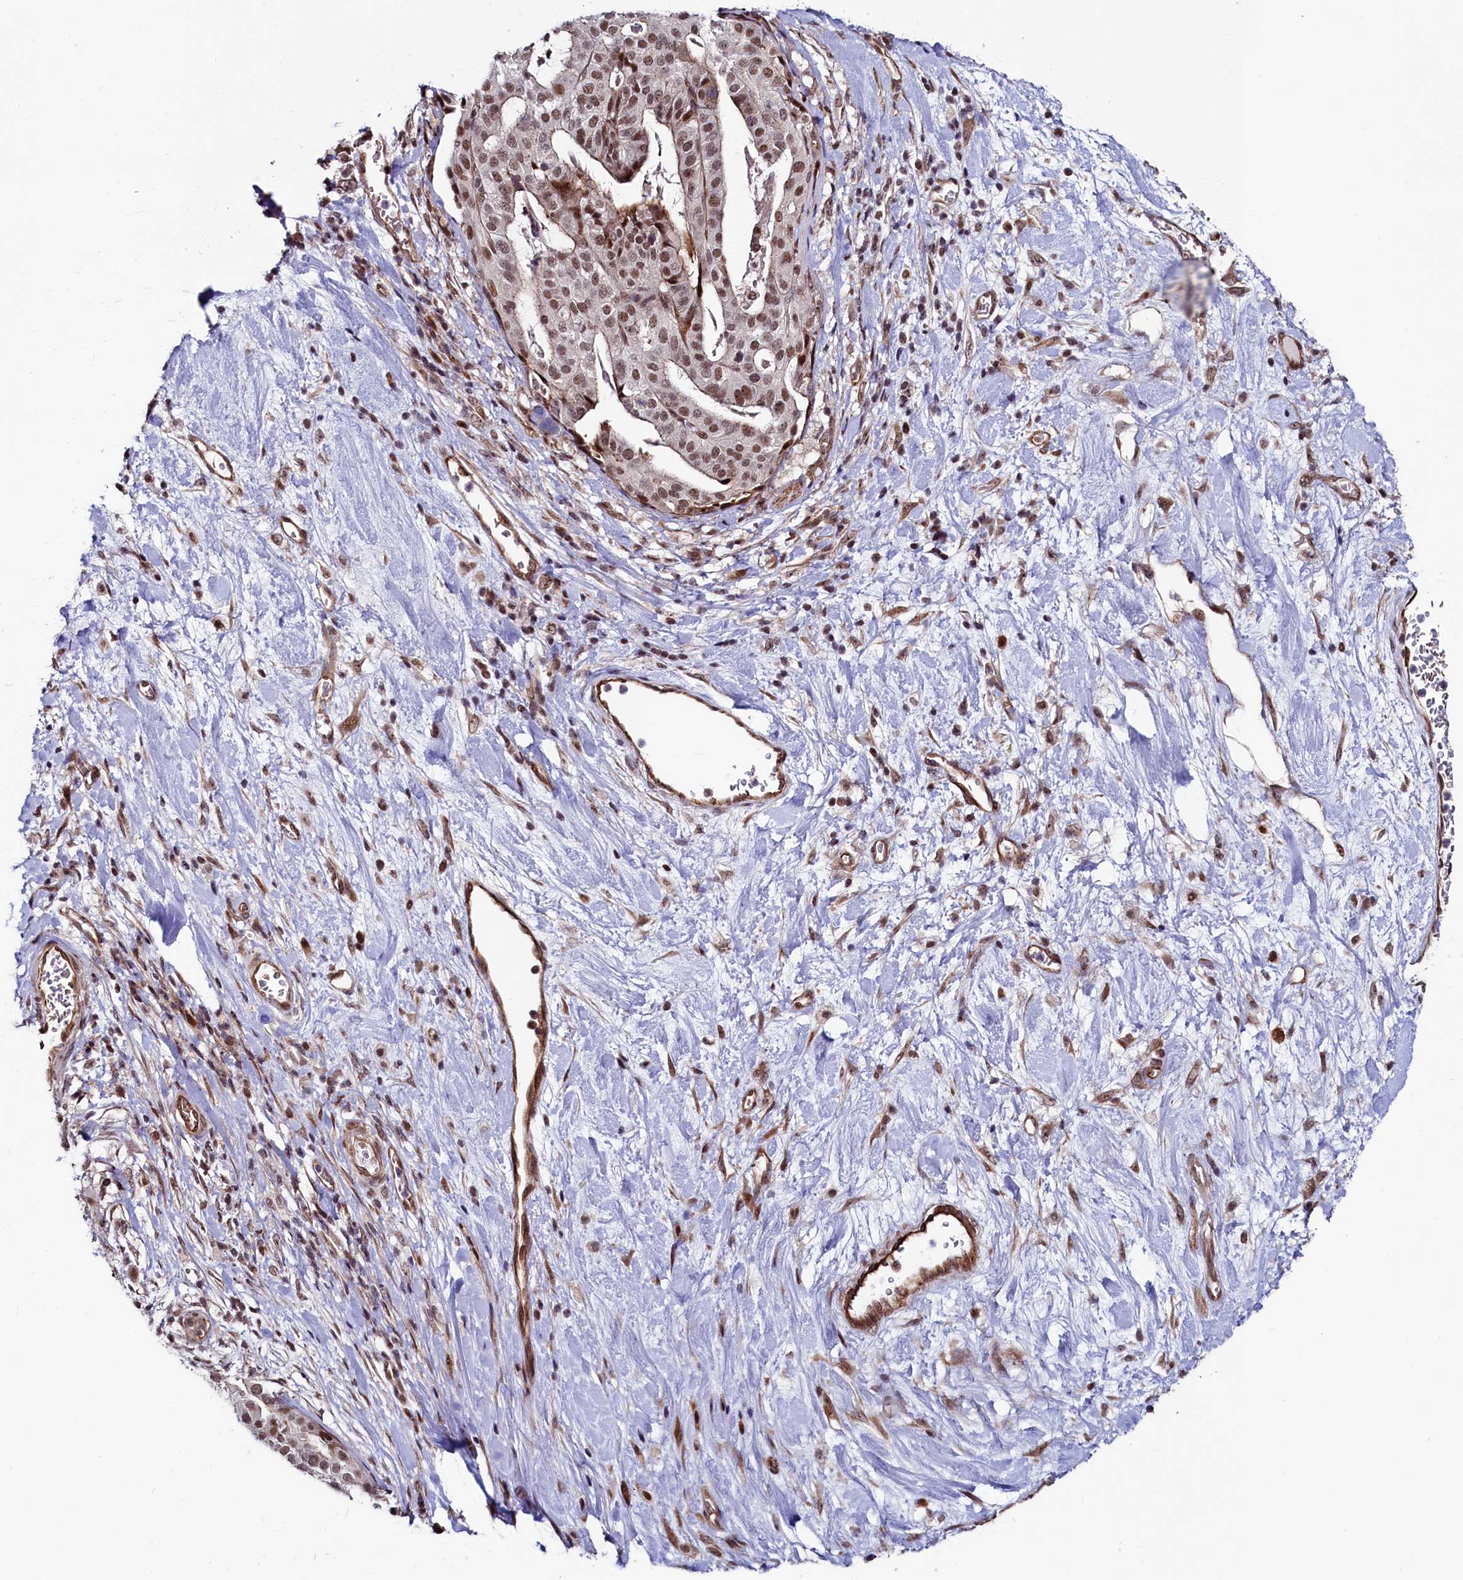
{"staining": {"intensity": "moderate", "quantity": ">75%", "location": "nuclear"}, "tissue": "stomach cancer", "cell_type": "Tumor cells", "image_type": "cancer", "snomed": [{"axis": "morphology", "description": "Adenocarcinoma, NOS"}, {"axis": "topography", "description": "Stomach"}], "caption": "Immunohistochemistry (DAB) staining of stomach cancer (adenocarcinoma) reveals moderate nuclear protein expression in about >75% of tumor cells. Using DAB (brown) and hematoxylin (blue) stains, captured at high magnification using brightfield microscopy.", "gene": "LEO1", "patient": {"sex": "male", "age": 48}}